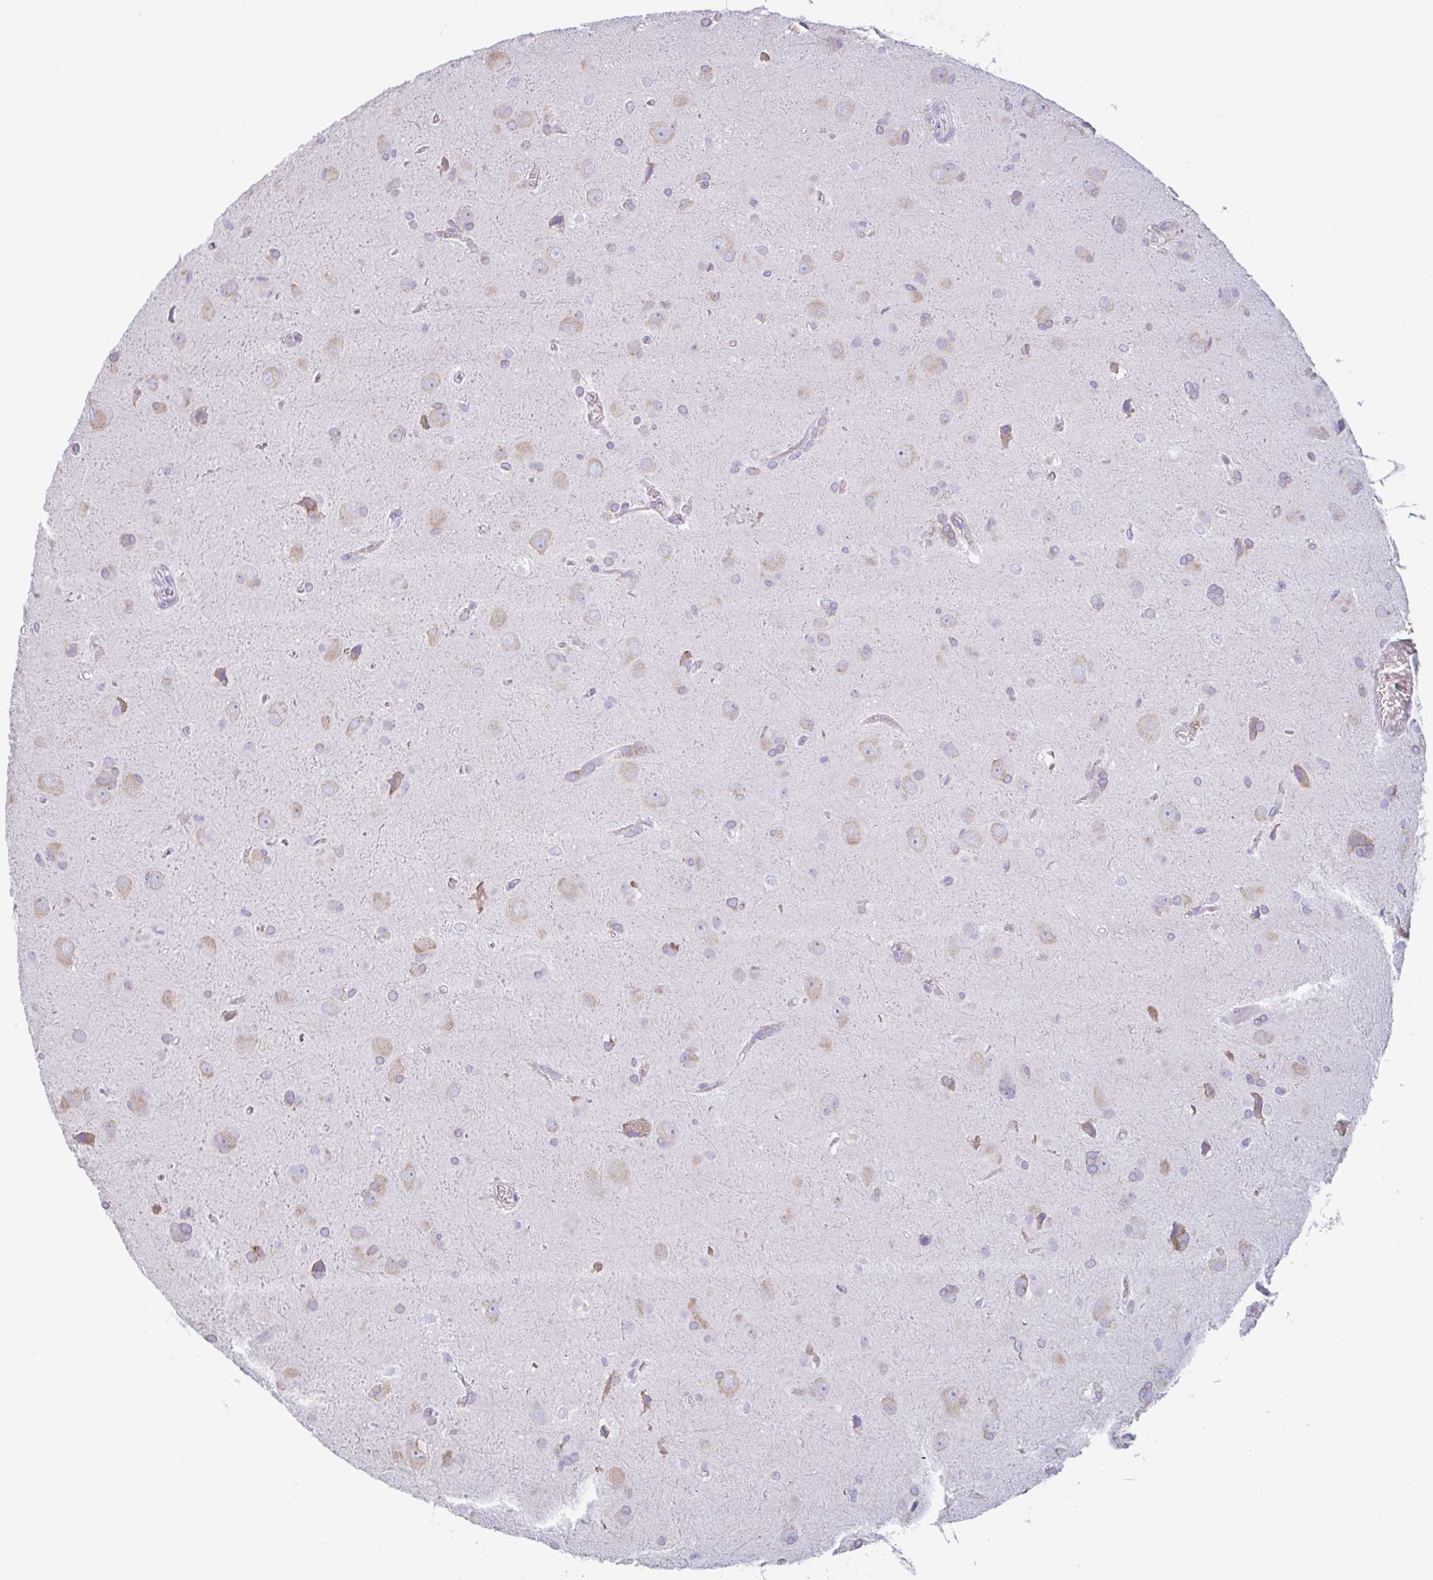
{"staining": {"intensity": "weak", "quantity": ">75%", "location": "cytoplasmic/membranous"}, "tissue": "glioma", "cell_type": "Tumor cells", "image_type": "cancer", "snomed": [{"axis": "morphology", "description": "Glioma, malignant, Low grade"}, {"axis": "topography", "description": "Brain"}], "caption": "About >75% of tumor cells in glioma demonstrate weak cytoplasmic/membranous protein expression as visualized by brown immunohistochemical staining.", "gene": "DOK4", "patient": {"sex": "male", "age": 58}}